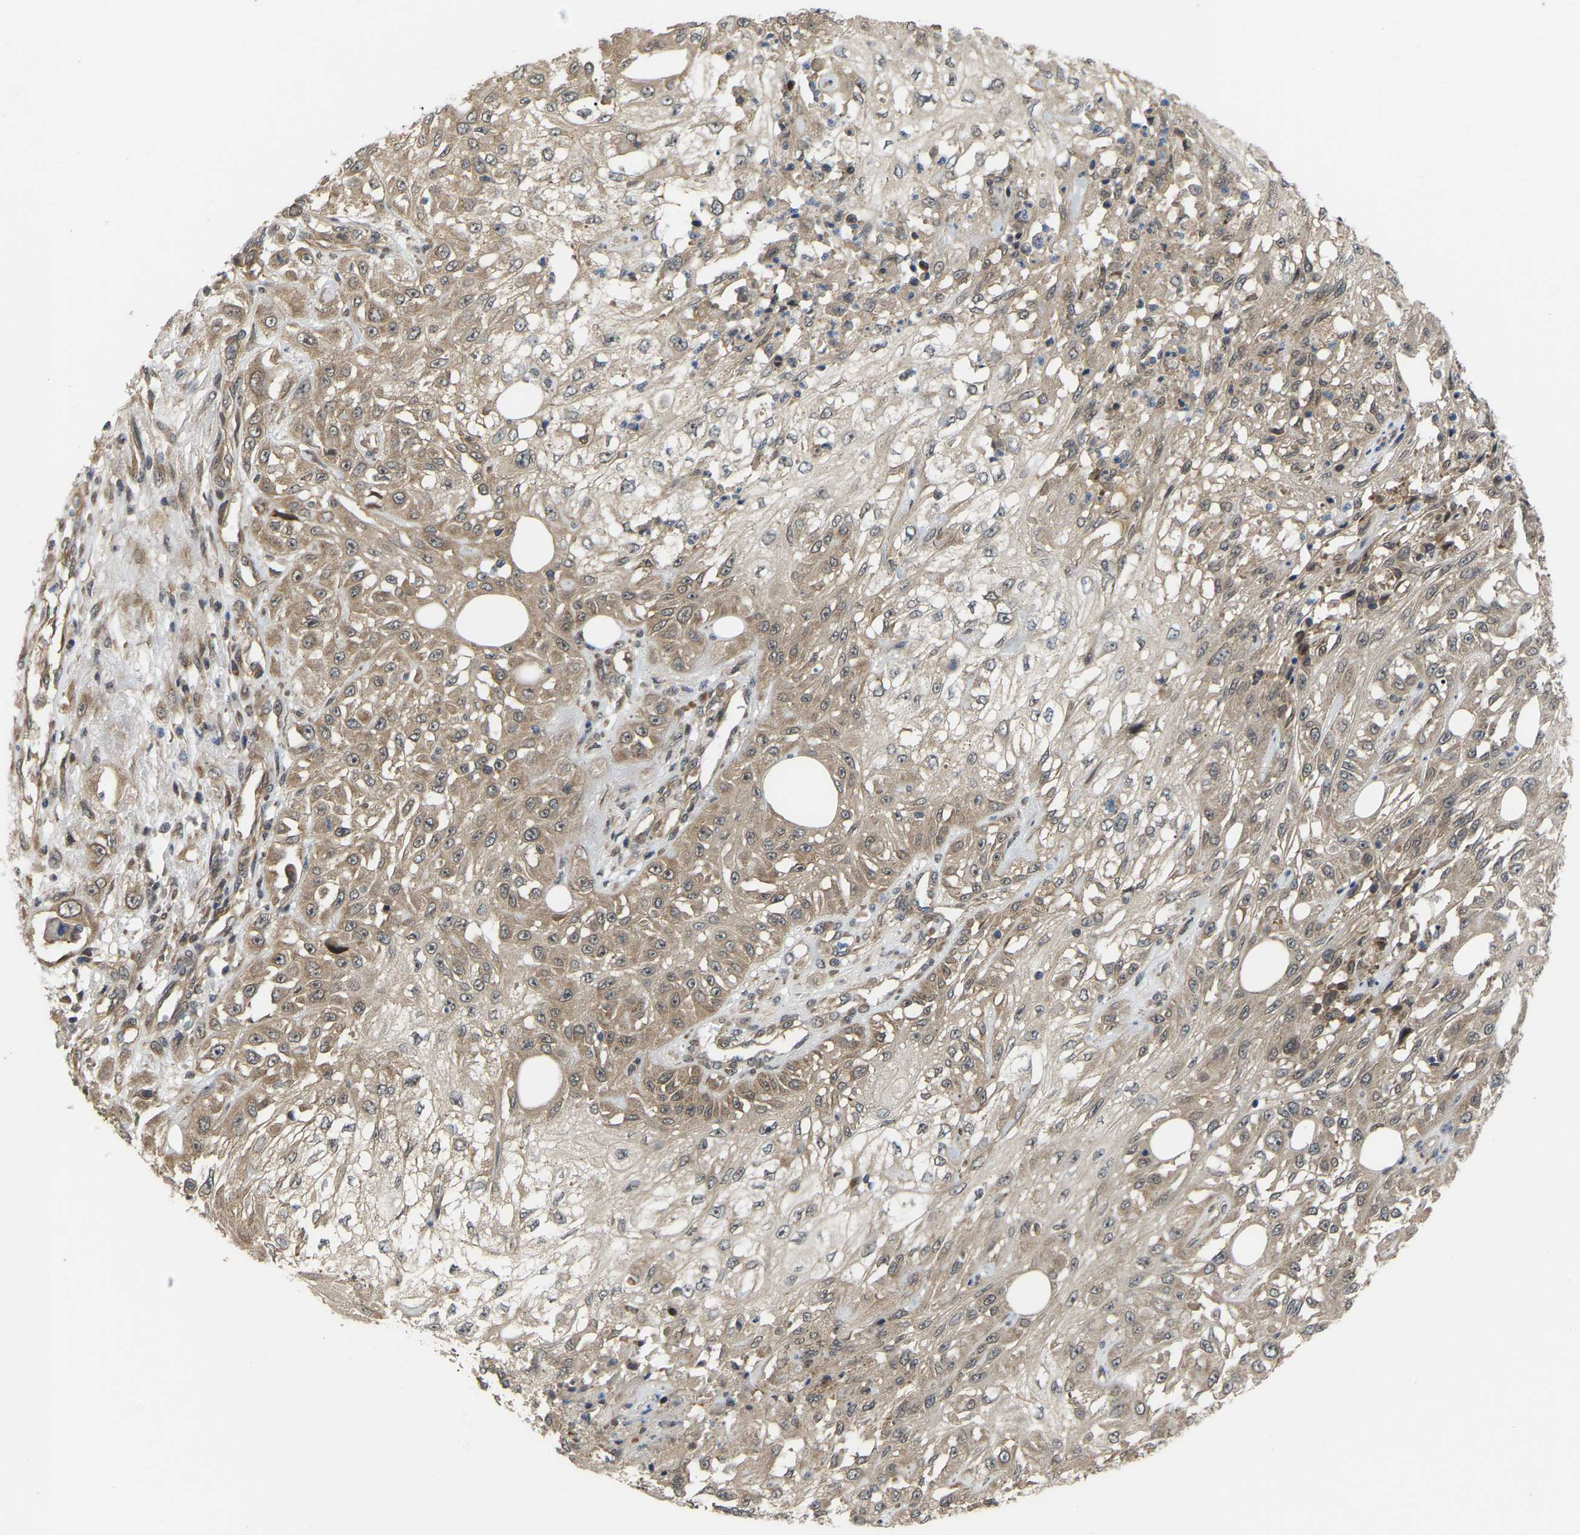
{"staining": {"intensity": "moderate", "quantity": "25%-75%", "location": "cytoplasmic/membranous"}, "tissue": "skin cancer", "cell_type": "Tumor cells", "image_type": "cancer", "snomed": [{"axis": "morphology", "description": "Squamous cell carcinoma, NOS"}, {"axis": "morphology", "description": "Squamous cell carcinoma, metastatic, NOS"}, {"axis": "topography", "description": "Skin"}, {"axis": "topography", "description": "Lymph node"}], "caption": "Protein analysis of squamous cell carcinoma (skin) tissue displays moderate cytoplasmic/membranous positivity in approximately 25%-75% of tumor cells.", "gene": "CROT", "patient": {"sex": "male", "age": 75}}